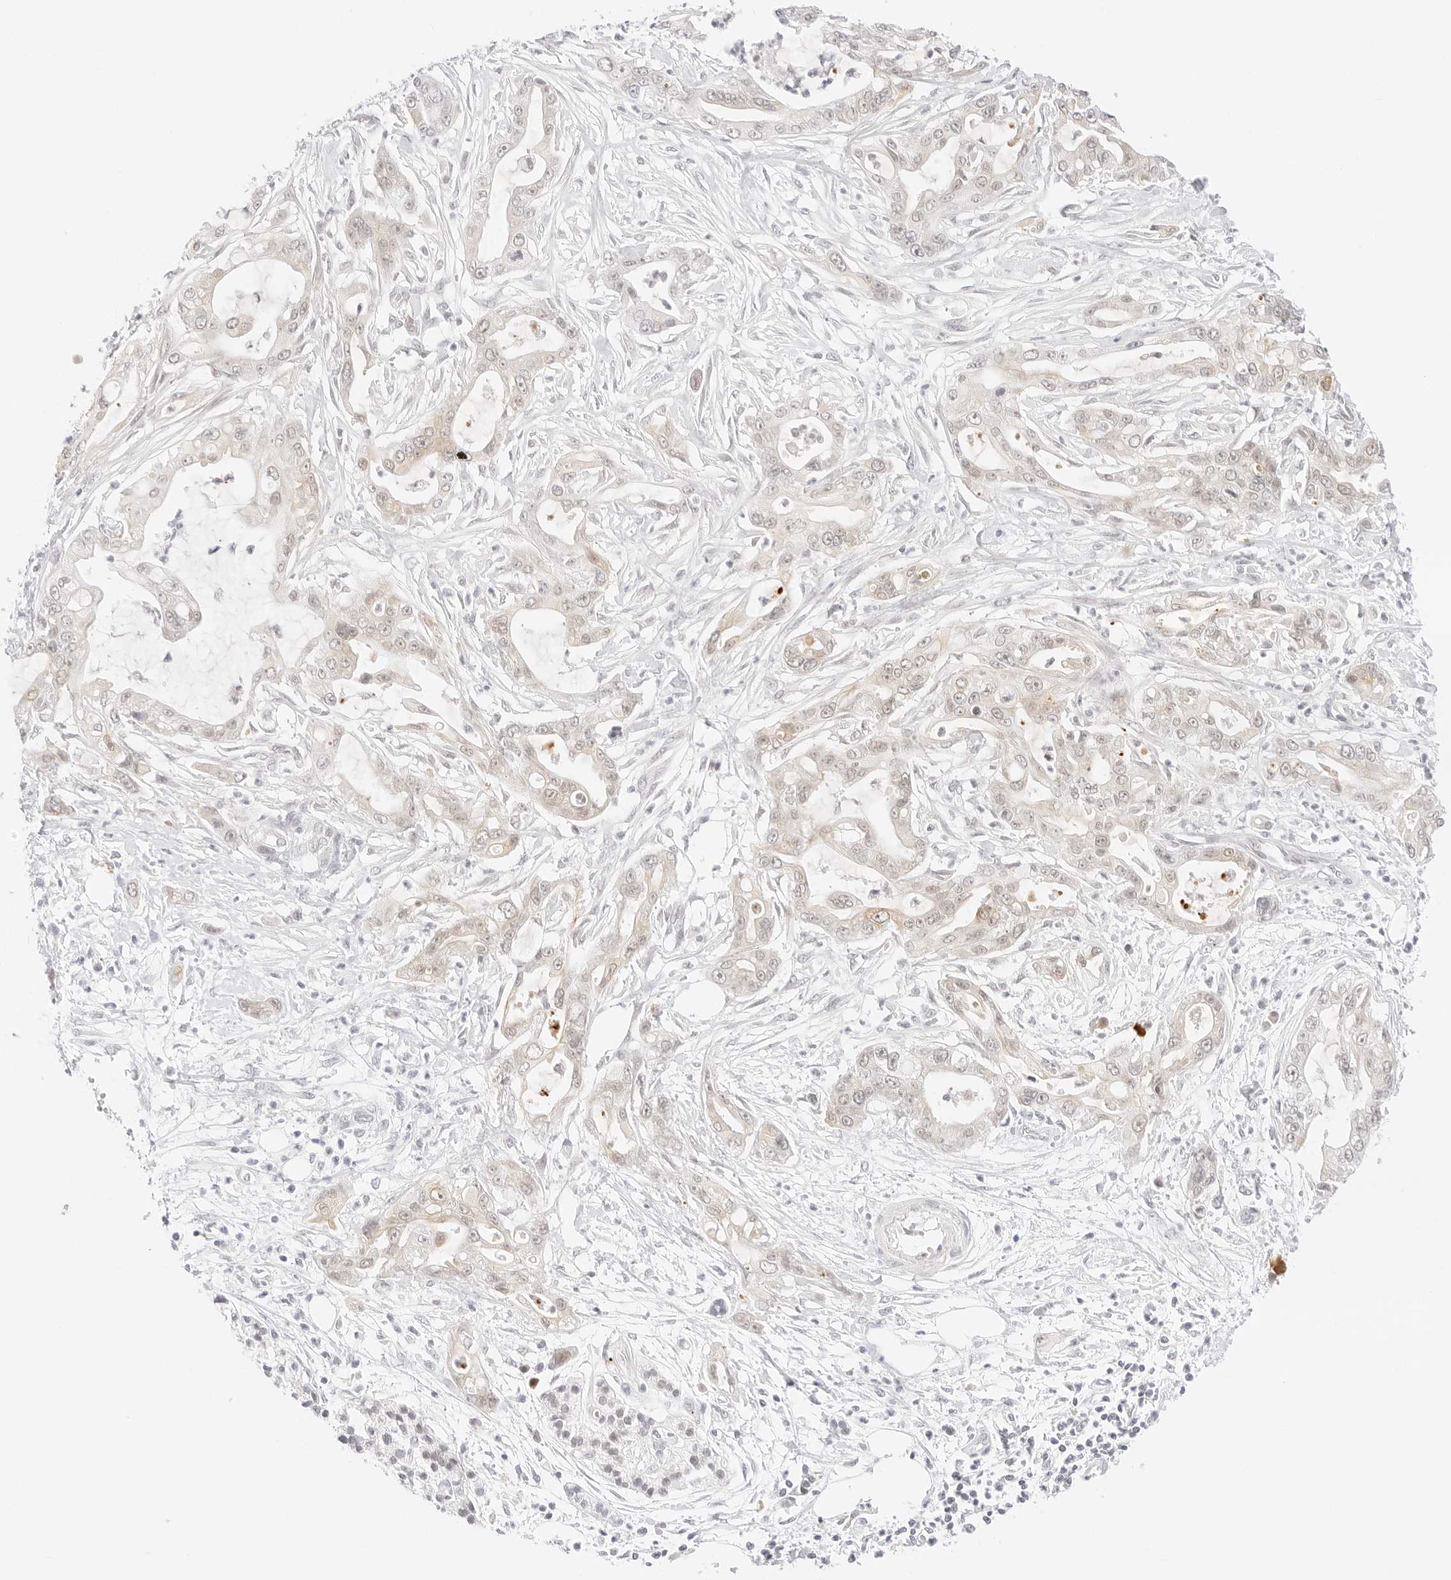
{"staining": {"intensity": "weak", "quantity": "<25%", "location": "cytoplasmic/membranous"}, "tissue": "pancreatic cancer", "cell_type": "Tumor cells", "image_type": "cancer", "snomed": [{"axis": "morphology", "description": "Adenocarcinoma, NOS"}, {"axis": "topography", "description": "Pancreas"}], "caption": "Pancreatic adenocarcinoma was stained to show a protein in brown. There is no significant staining in tumor cells.", "gene": "POLR3C", "patient": {"sex": "male", "age": 68}}